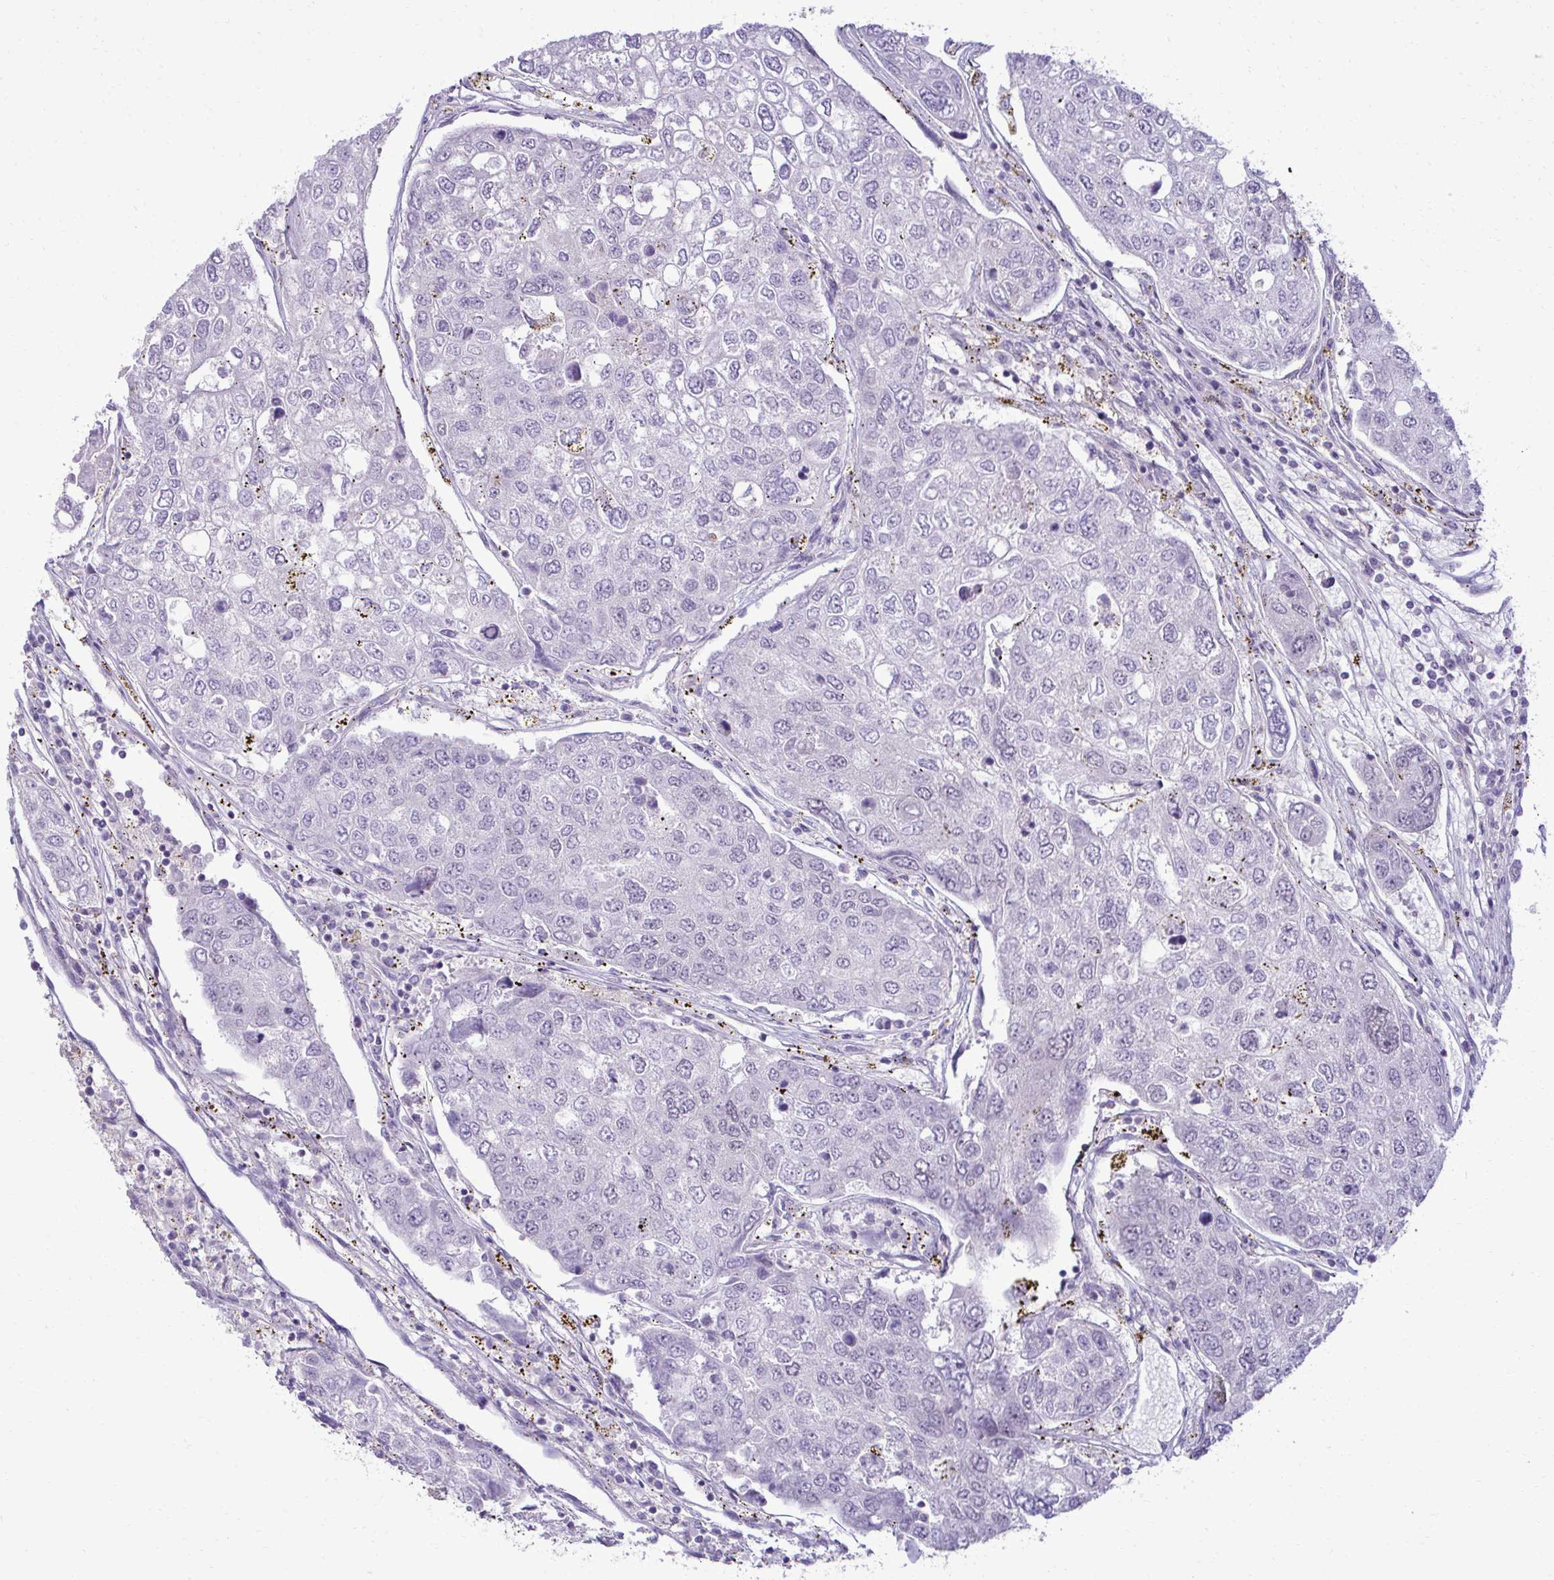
{"staining": {"intensity": "negative", "quantity": "none", "location": "none"}, "tissue": "urothelial cancer", "cell_type": "Tumor cells", "image_type": "cancer", "snomed": [{"axis": "morphology", "description": "Urothelial carcinoma, High grade"}, {"axis": "topography", "description": "Lymph node"}, {"axis": "topography", "description": "Urinary bladder"}], "caption": "Tumor cells show no significant protein staining in urothelial carcinoma (high-grade). (Brightfield microscopy of DAB (3,3'-diaminobenzidine) IHC at high magnification).", "gene": "SLC30A3", "patient": {"sex": "male", "age": 51}}